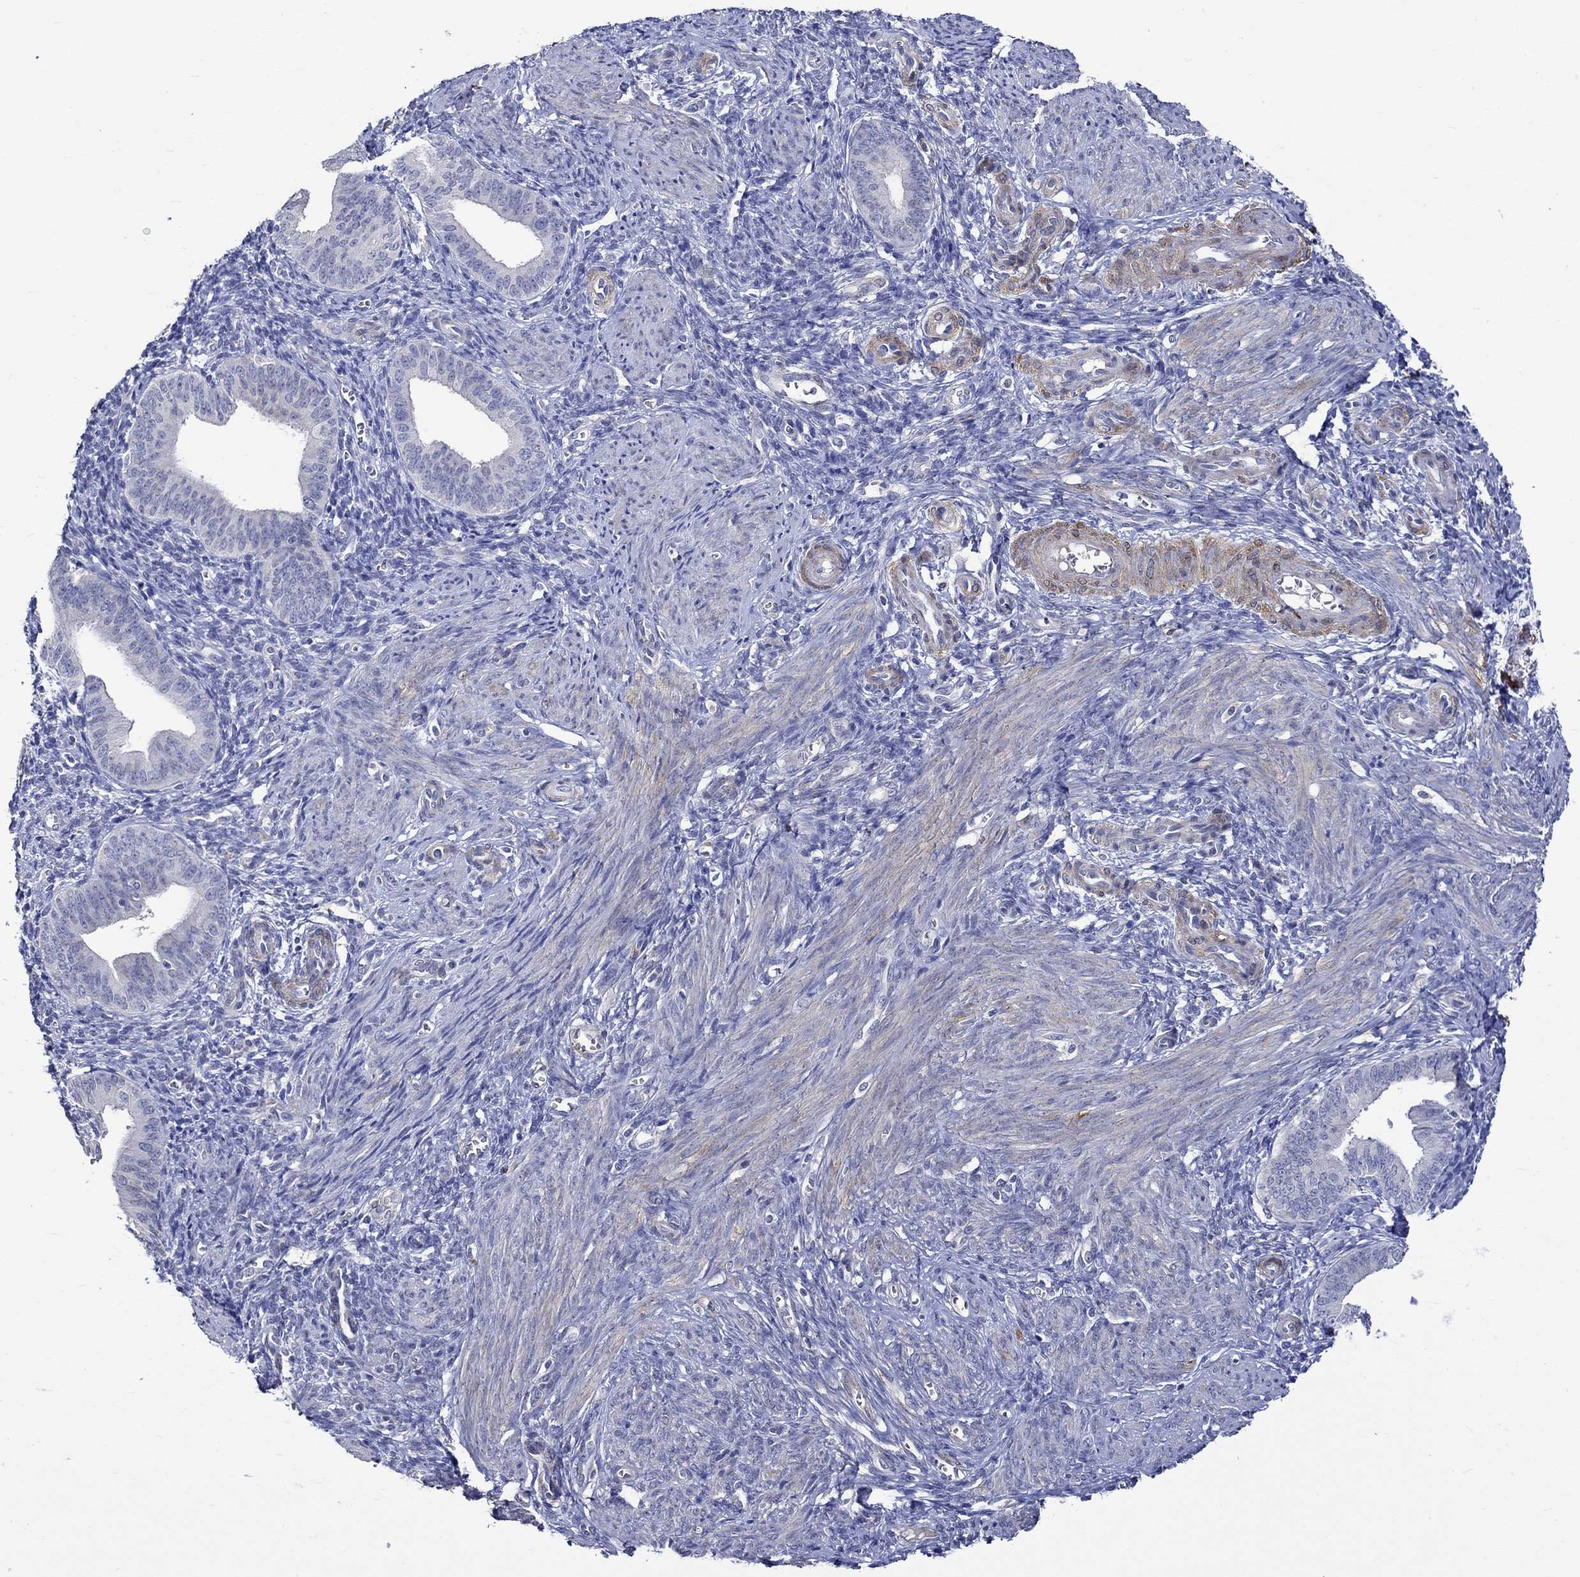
{"staining": {"intensity": "negative", "quantity": "none", "location": "none"}, "tissue": "endometrium", "cell_type": "Cells in endometrial stroma", "image_type": "normal", "snomed": [{"axis": "morphology", "description": "Normal tissue, NOS"}, {"axis": "topography", "description": "Endometrium"}], "caption": "Immunohistochemistry histopathology image of benign endometrium: endometrium stained with DAB (3,3'-diaminobenzidine) demonstrates no significant protein staining in cells in endometrial stroma.", "gene": "CRYAB", "patient": {"sex": "female", "age": 42}}